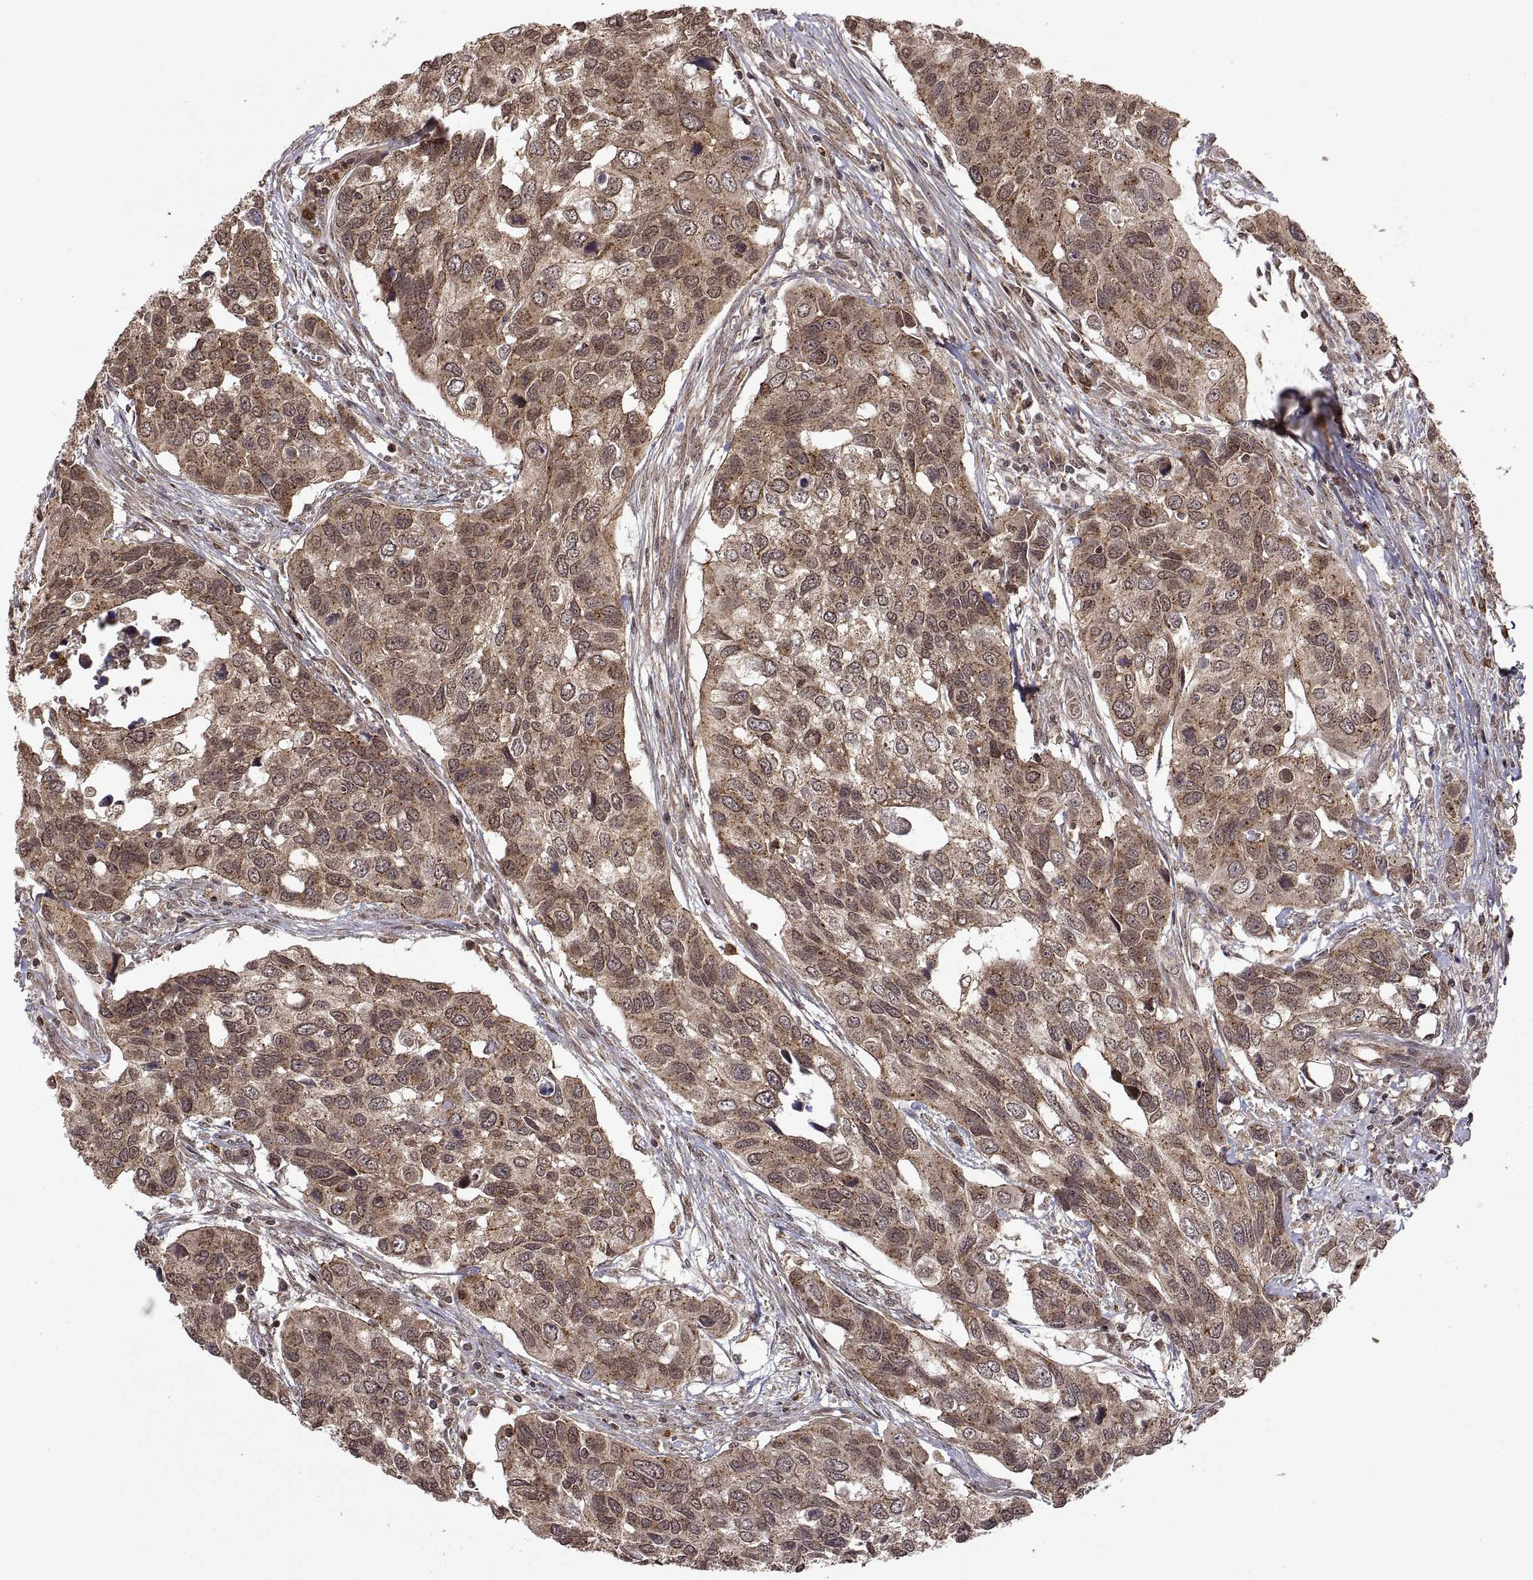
{"staining": {"intensity": "moderate", "quantity": ">75%", "location": "cytoplasmic/membranous"}, "tissue": "urothelial cancer", "cell_type": "Tumor cells", "image_type": "cancer", "snomed": [{"axis": "morphology", "description": "Urothelial carcinoma, High grade"}, {"axis": "topography", "description": "Urinary bladder"}], "caption": "Immunohistochemical staining of human urothelial cancer reveals moderate cytoplasmic/membranous protein staining in about >75% of tumor cells. The protein of interest is shown in brown color, while the nuclei are stained blue.", "gene": "ZNRF2", "patient": {"sex": "male", "age": 60}}